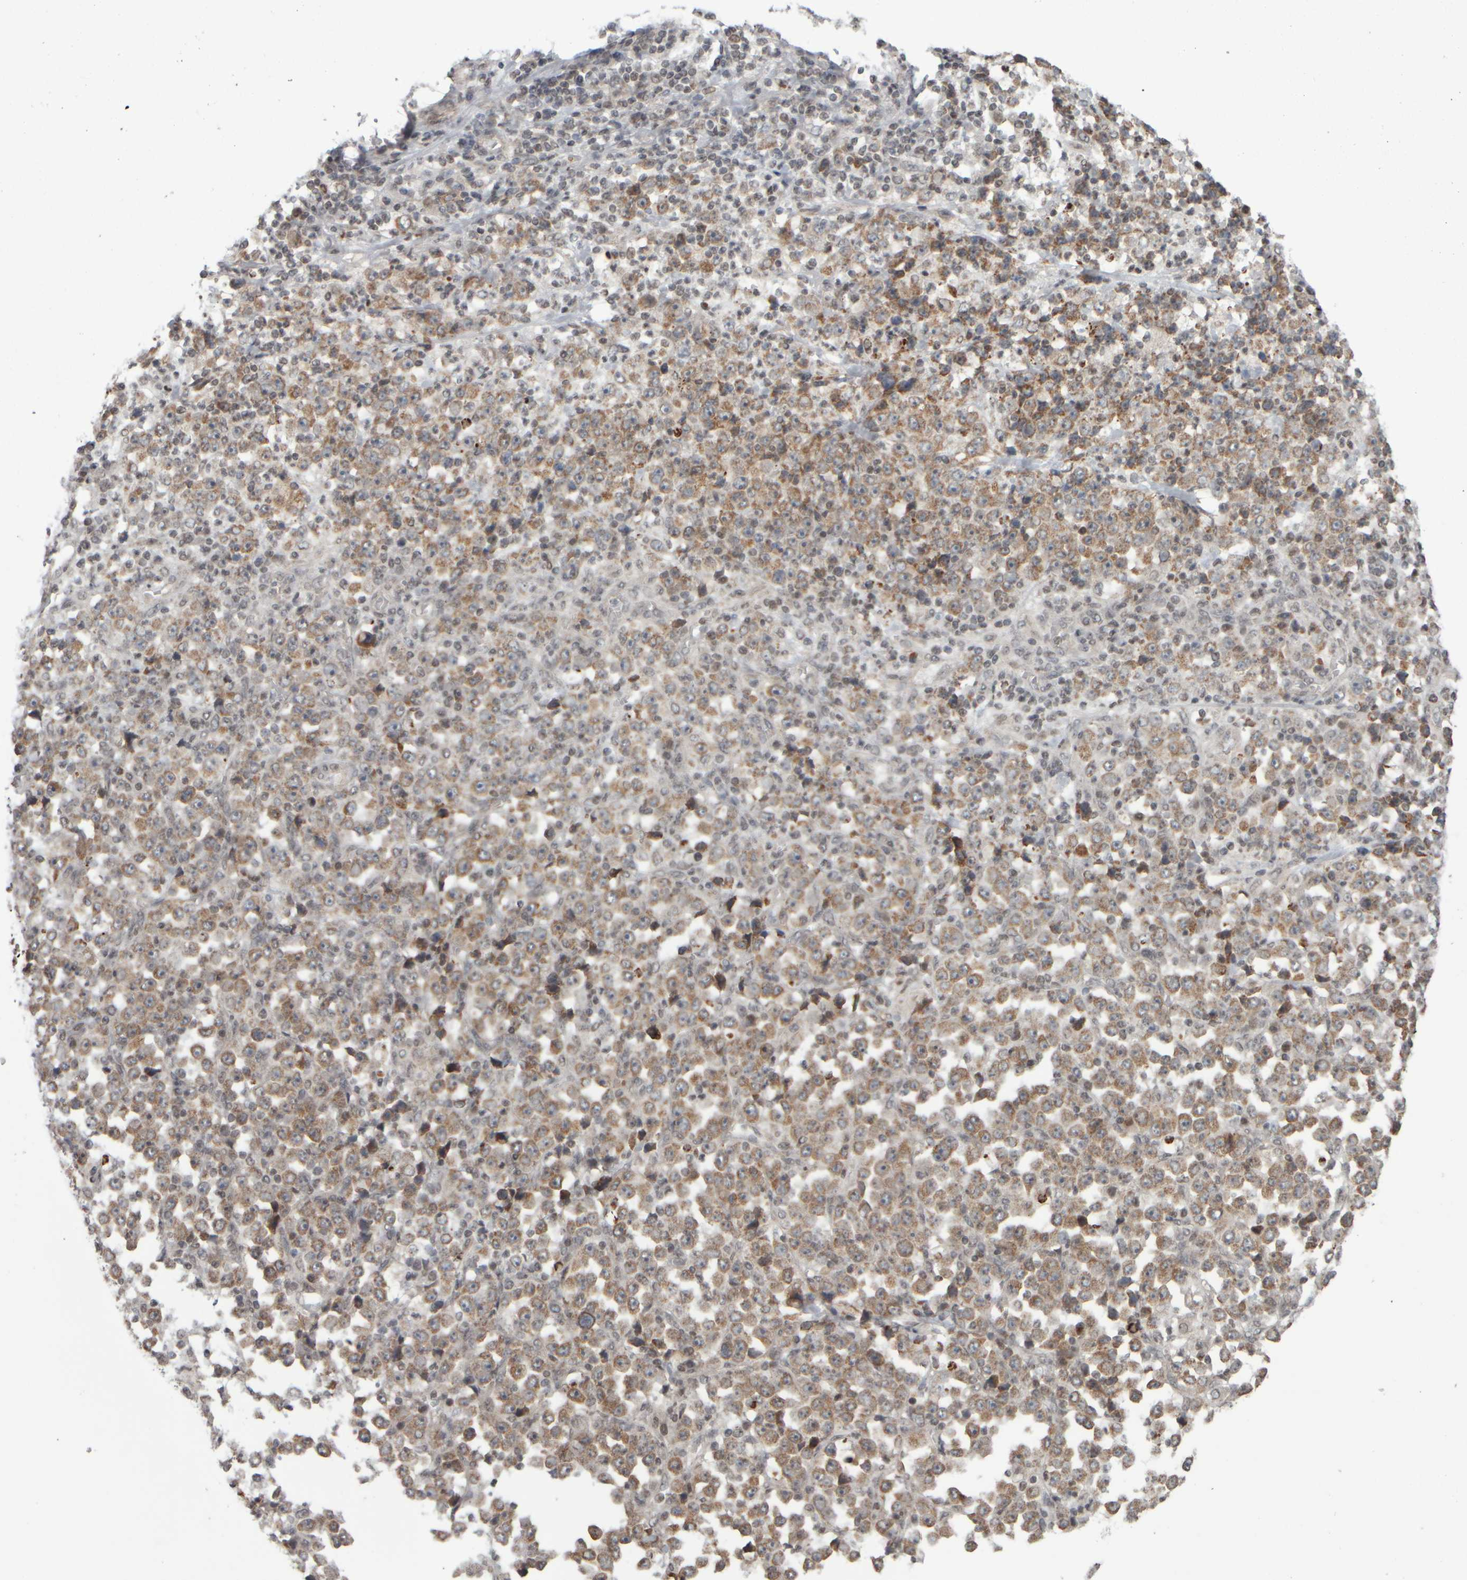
{"staining": {"intensity": "weak", "quantity": ">75%", "location": "cytoplasmic/membranous"}, "tissue": "stomach cancer", "cell_type": "Tumor cells", "image_type": "cancer", "snomed": [{"axis": "morphology", "description": "Normal tissue, NOS"}, {"axis": "morphology", "description": "Adenocarcinoma, NOS"}, {"axis": "topography", "description": "Stomach, upper"}, {"axis": "topography", "description": "Stomach"}], "caption": "Tumor cells reveal weak cytoplasmic/membranous expression in approximately >75% of cells in stomach adenocarcinoma. (Stains: DAB in brown, nuclei in blue, Microscopy: brightfield microscopy at high magnification).", "gene": "CWC27", "patient": {"sex": "male", "age": 59}}